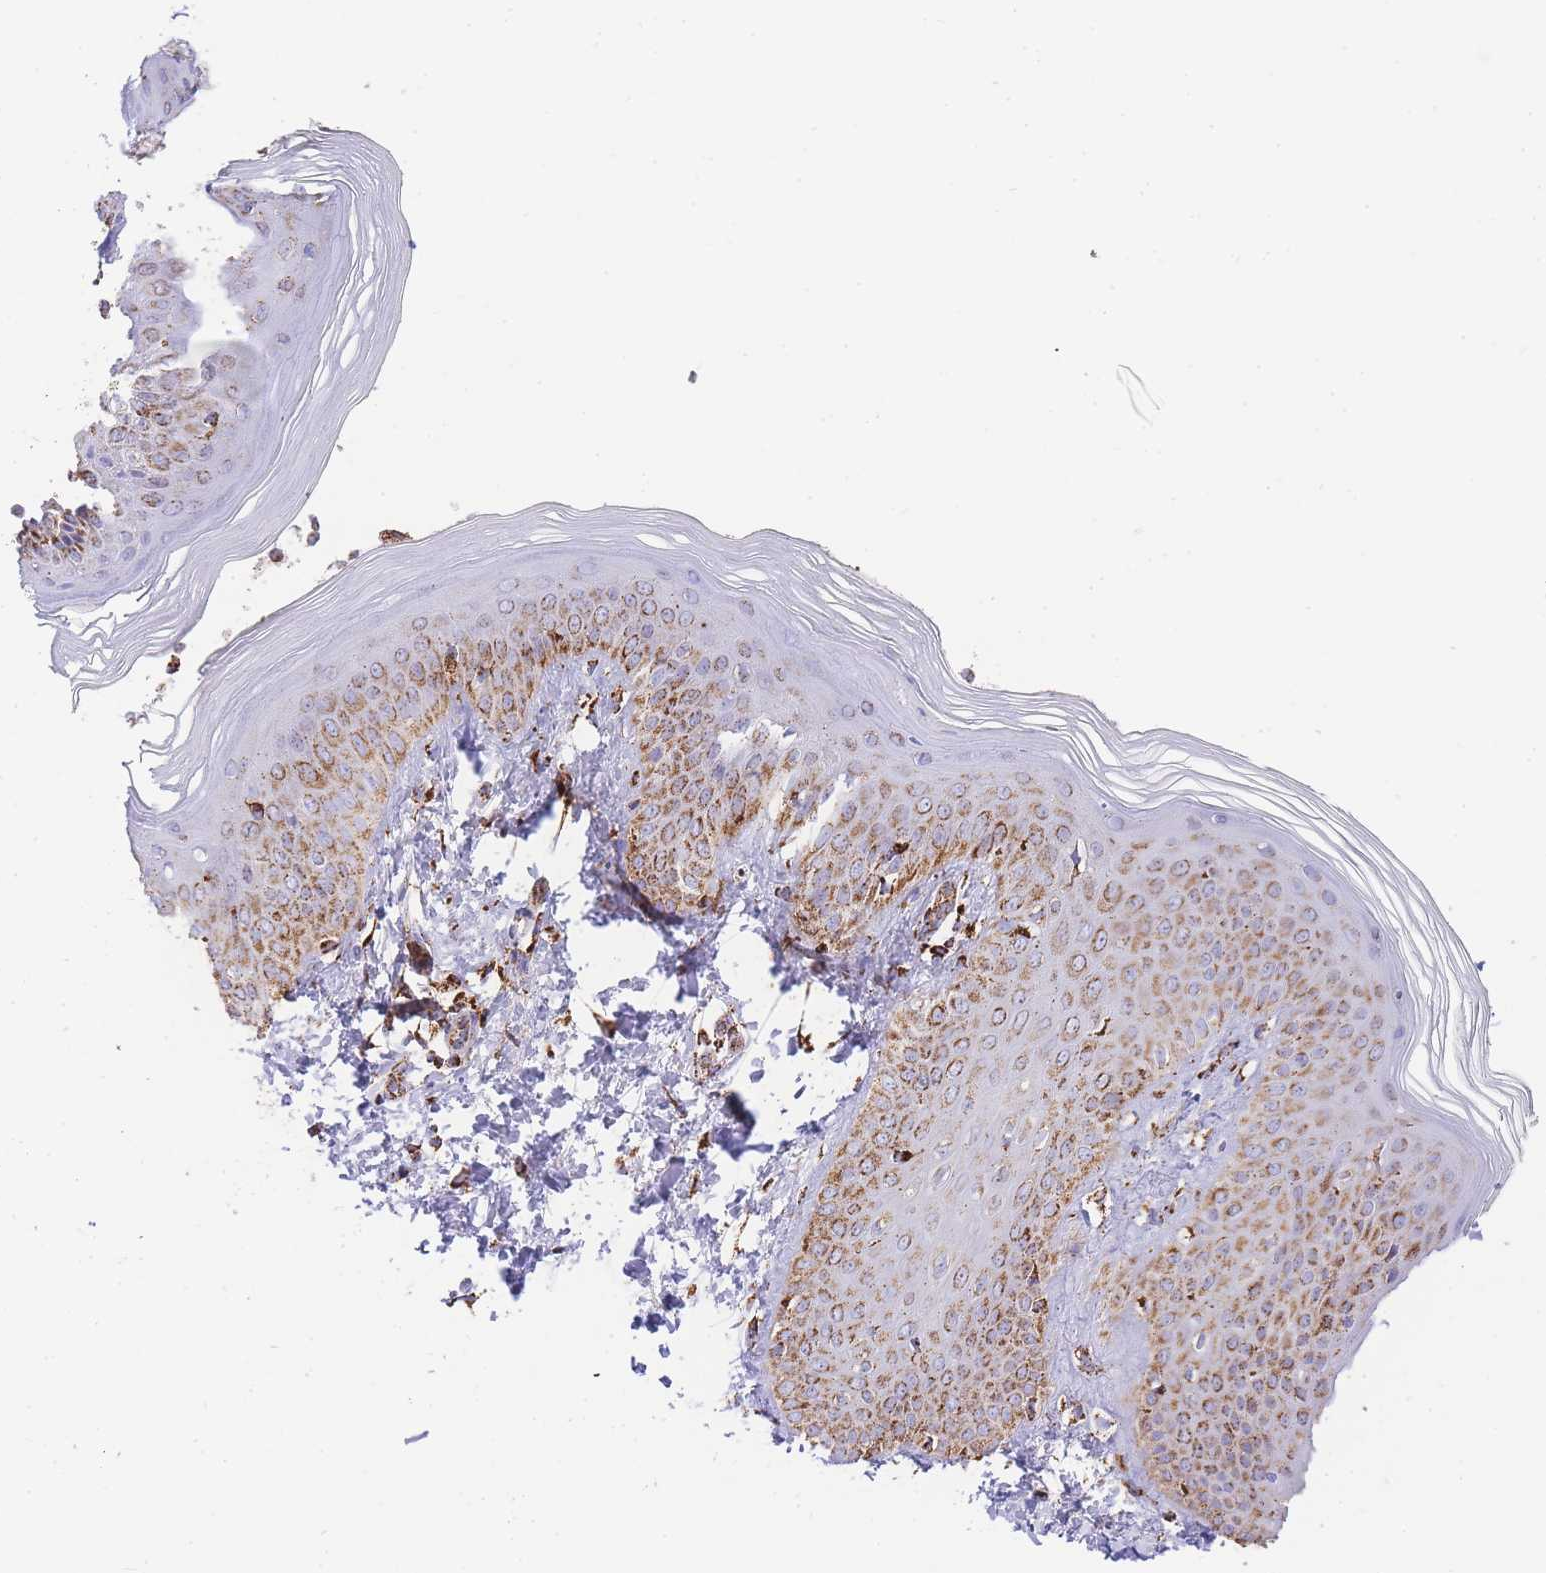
{"staining": {"intensity": "strong", "quantity": ">75%", "location": "cytoplasmic/membranous"}, "tissue": "skin", "cell_type": "Epidermal cells", "image_type": "normal", "snomed": [{"axis": "morphology", "description": "Normal tissue, NOS"}, {"axis": "morphology", "description": "Inflammation, NOS"}, {"axis": "topography", "description": "Soft tissue"}, {"axis": "topography", "description": "Anal"}], "caption": "Immunohistochemical staining of unremarkable human skin displays high levels of strong cytoplasmic/membranous positivity in about >75% of epidermal cells. Immunohistochemistry (ihc) stains the protein in brown and the nuclei are stained blue.", "gene": "GSTM1", "patient": {"sex": "female", "age": 15}}